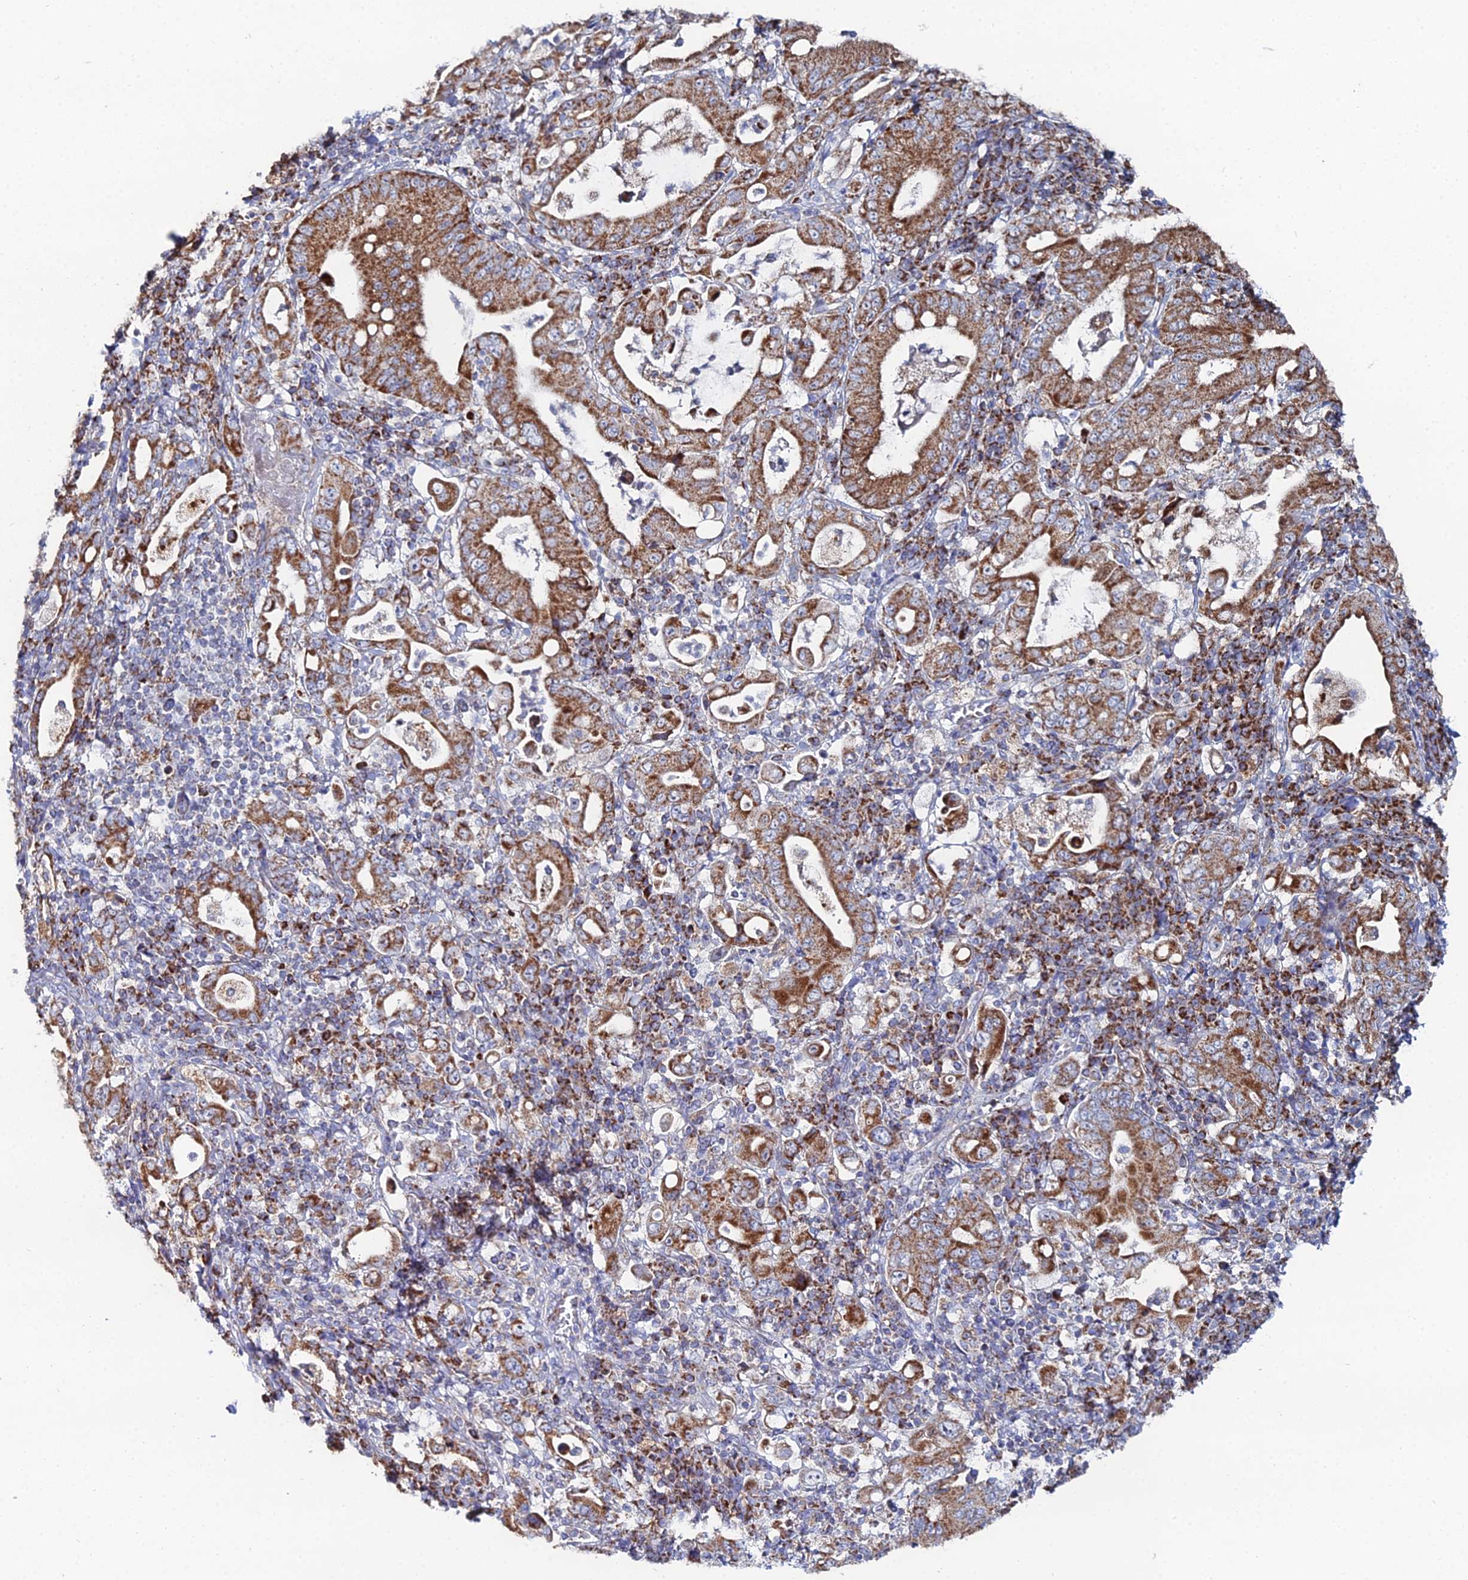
{"staining": {"intensity": "strong", "quantity": ">75%", "location": "cytoplasmic/membranous"}, "tissue": "stomach cancer", "cell_type": "Tumor cells", "image_type": "cancer", "snomed": [{"axis": "morphology", "description": "Normal tissue, NOS"}, {"axis": "morphology", "description": "Adenocarcinoma, NOS"}, {"axis": "topography", "description": "Esophagus"}, {"axis": "topography", "description": "Stomach, upper"}, {"axis": "topography", "description": "Peripheral nerve tissue"}], "caption": "Adenocarcinoma (stomach) tissue displays strong cytoplasmic/membranous expression in about >75% of tumor cells, visualized by immunohistochemistry.", "gene": "MPC1", "patient": {"sex": "male", "age": 62}}